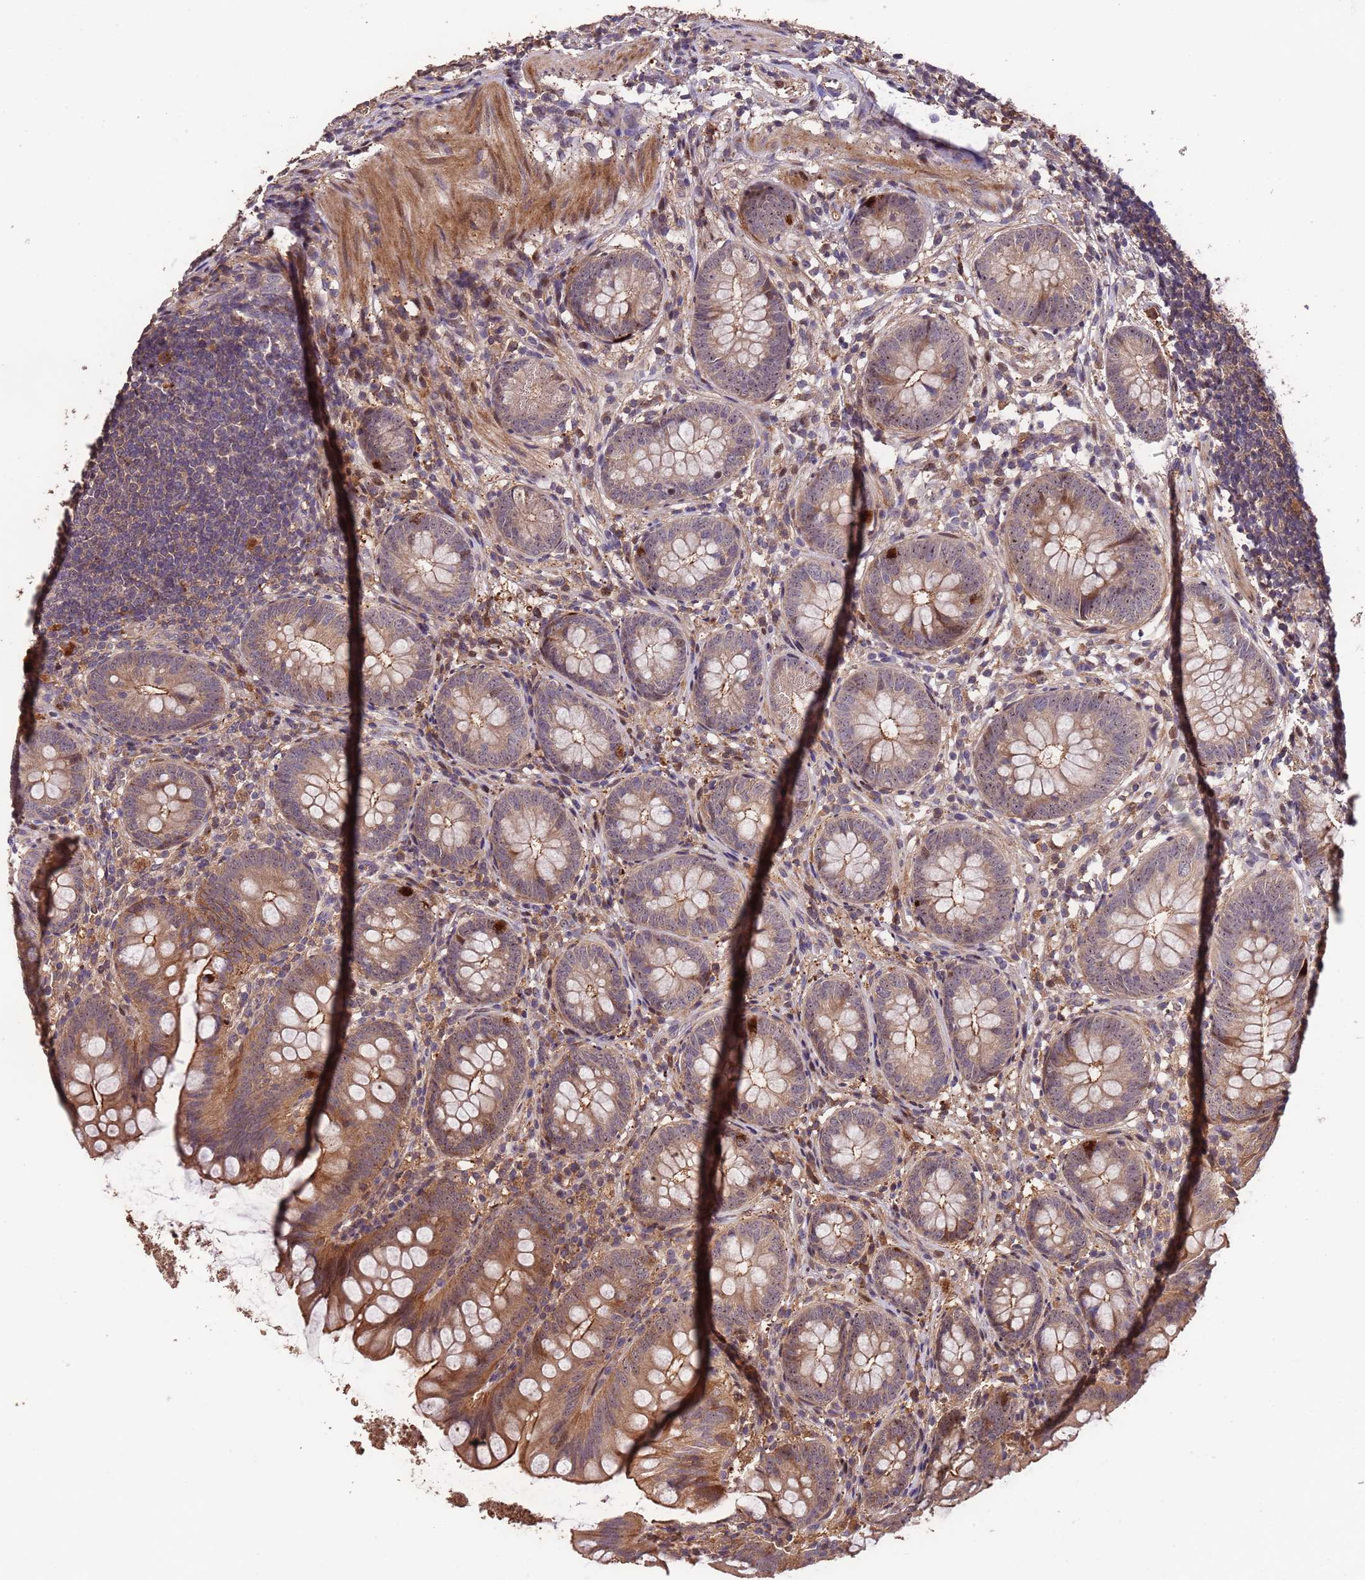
{"staining": {"intensity": "moderate", "quantity": "25%-75%", "location": "cytoplasmic/membranous"}, "tissue": "appendix", "cell_type": "Glandular cells", "image_type": "normal", "snomed": [{"axis": "morphology", "description": "Normal tissue, NOS"}, {"axis": "topography", "description": "Appendix"}], "caption": "Benign appendix demonstrates moderate cytoplasmic/membranous positivity in approximately 25%-75% of glandular cells.", "gene": "CCDC184", "patient": {"sex": "female", "age": 62}}